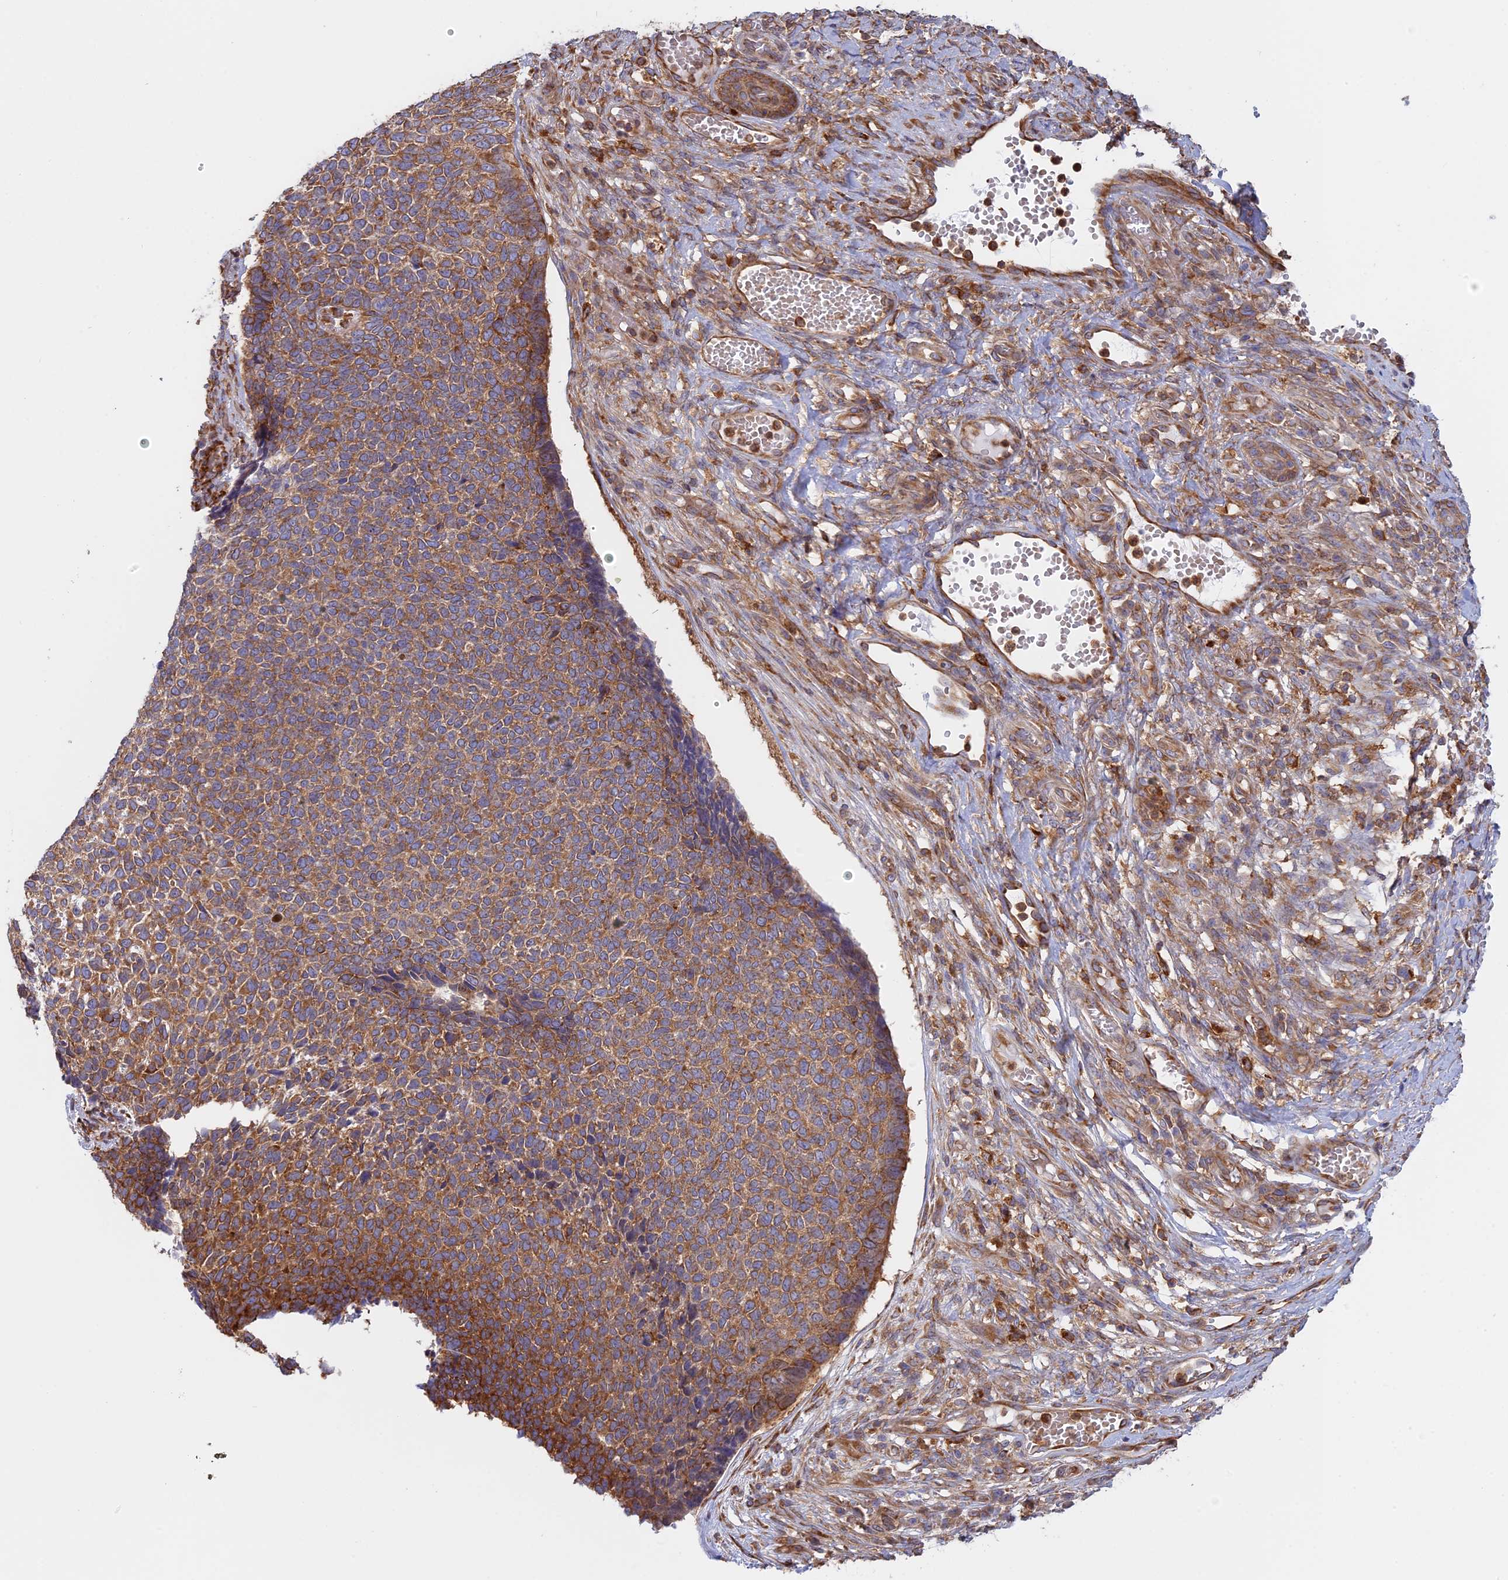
{"staining": {"intensity": "moderate", "quantity": ">75%", "location": "cytoplasmic/membranous"}, "tissue": "skin cancer", "cell_type": "Tumor cells", "image_type": "cancer", "snomed": [{"axis": "morphology", "description": "Basal cell carcinoma"}, {"axis": "topography", "description": "Skin"}], "caption": "Moderate cytoplasmic/membranous expression for a protein is seen in approximately >75% of tumor cells of basal cell carcinoma (skin) using immunohistochemistry (IHC).", "gene": "GMIP", "patient": {"sex": "female", "age": 84}}